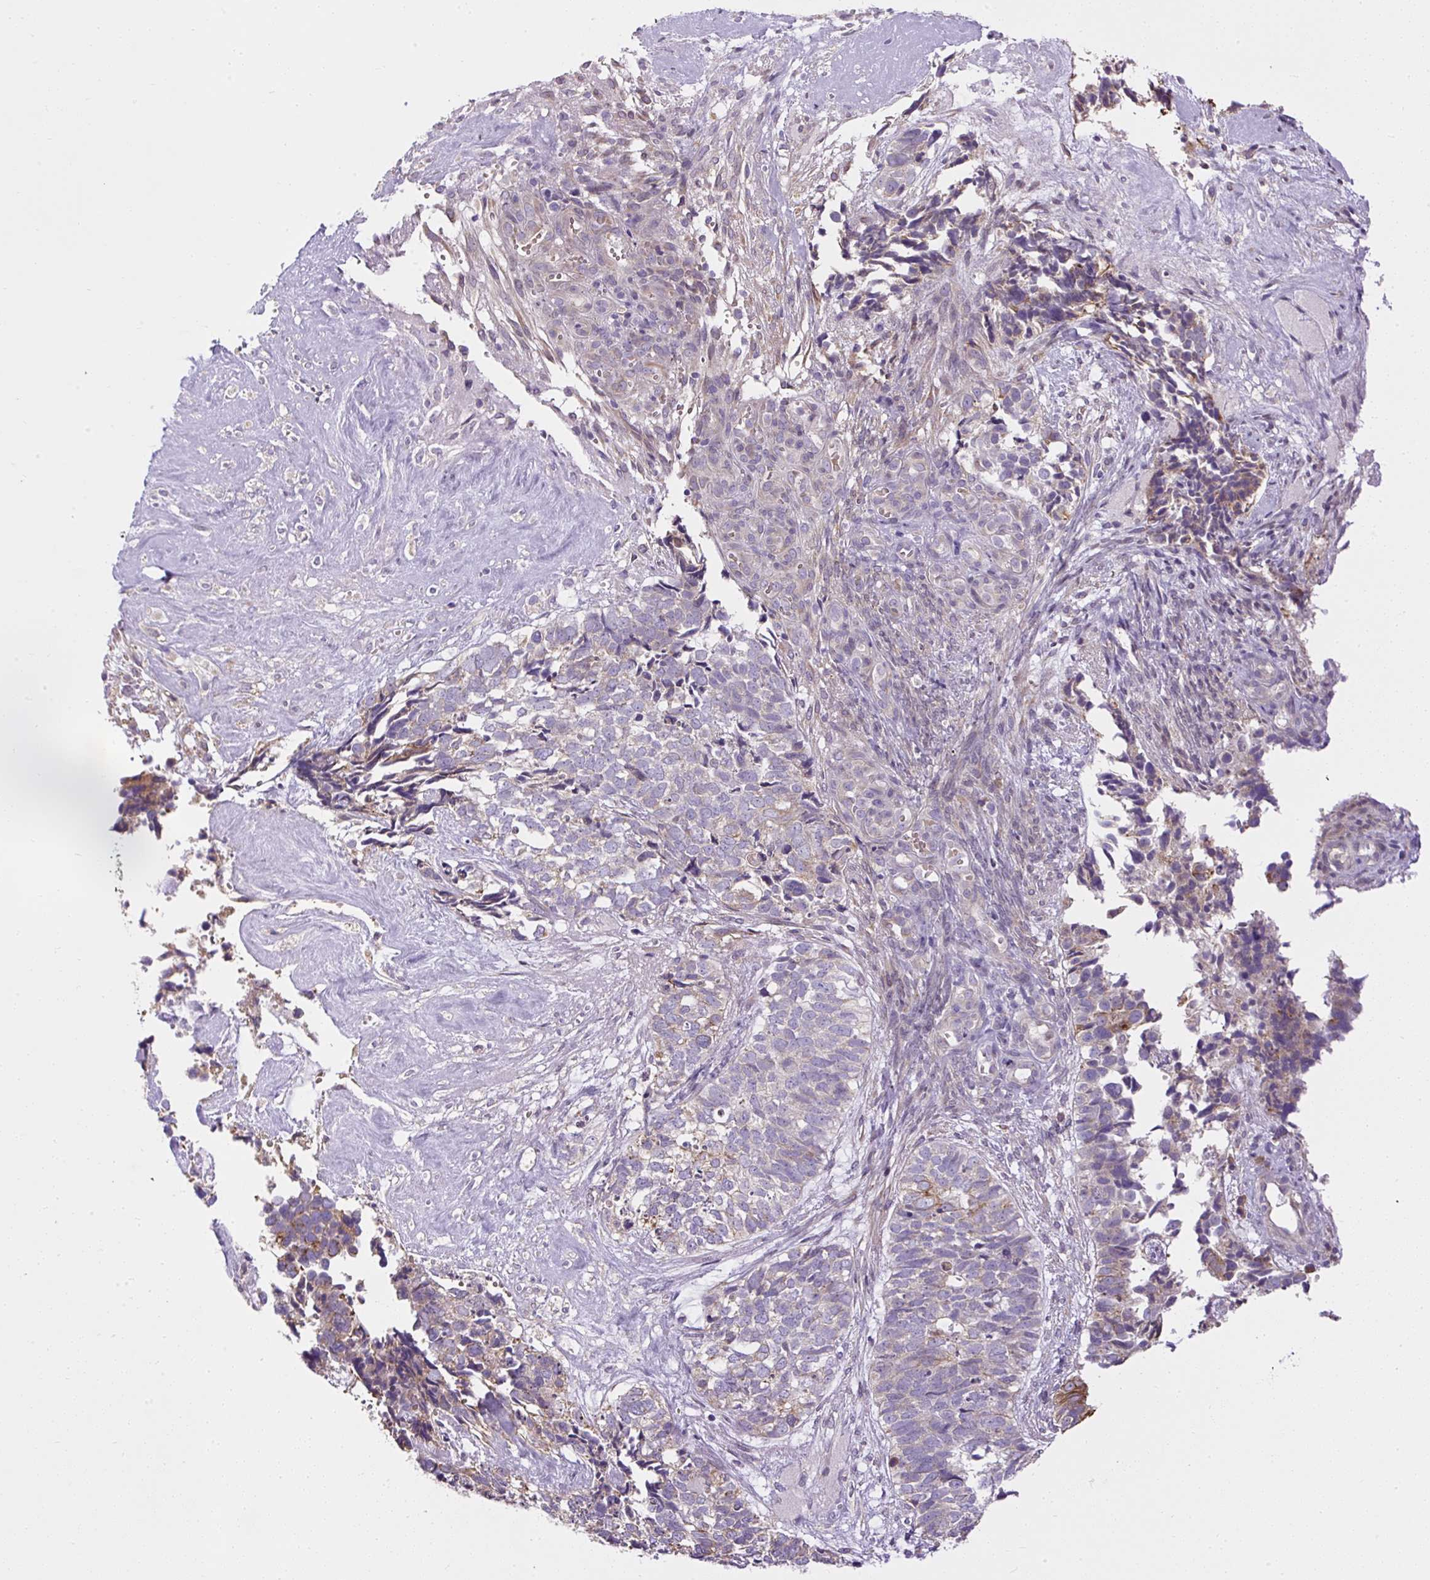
{"staining": {"intensity": "weak", "quantity": "<25%", "location": "cytoplasmic/membranous"}, "tissue": "cervical cancer", "cell_type": "Tumor cells", "image_type": "cancer", "snomed": [{"axis": "morphology", "description": "Squamous cell carcinoma, NOS"}, {"axis": "topography", "description": "Cervix"}], "caption": "This is an immunohistochemistry (IHC) image of human cervical squamous cell carcinoma. There is no staining in tumor cells.", "gene": "FAM149A", "patient": {"sex": "female", "age": 63}}